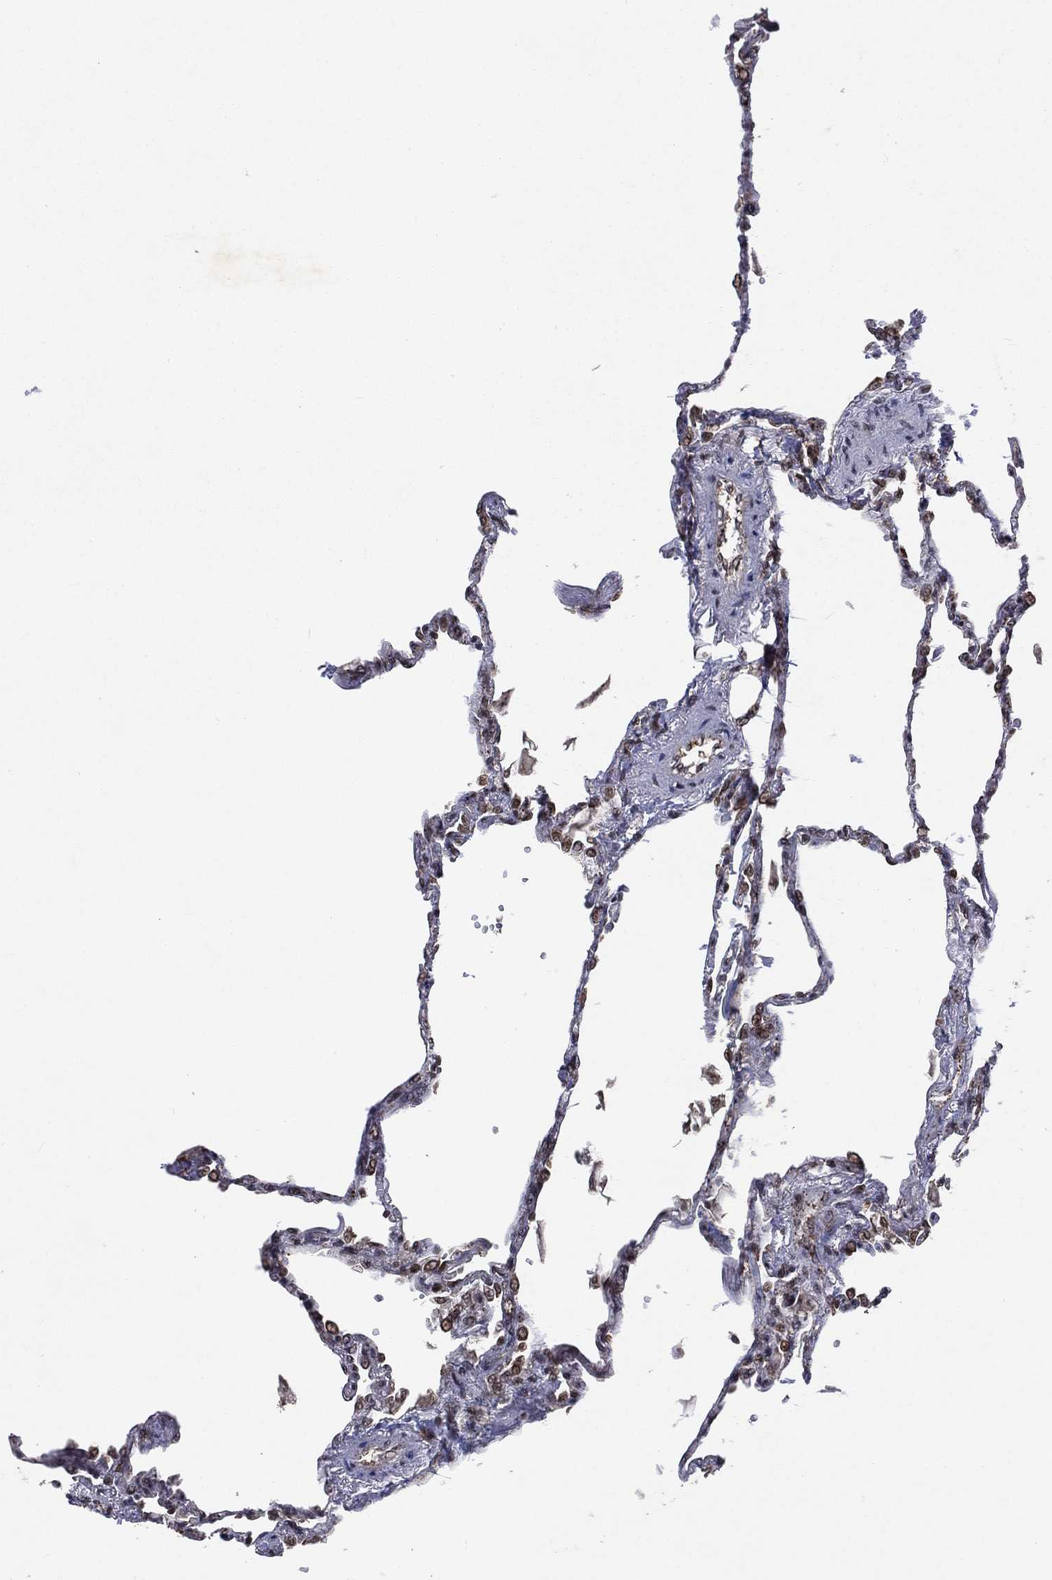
{"staining": {"intensity": "moderate", "quantity": "25%-75%", "location": "cytoplasmic/membranous,nuclear"}, "tissue": "lung", "cell_type": "Alveolar cells", "image_type": "normal", "snomed": [{"axis": "morphology", "description": "Normal tissue, NOS"}, {"axis": "topography", "description": "Lung"}], "caption": "This is an image of IHC staining of benign lung, which shows moderate expression in the cytoplasmic/membranous,nuclear of alveolar cells.", "gene": "DMAP1", "patient": {"sex": "male", "age": 78}}